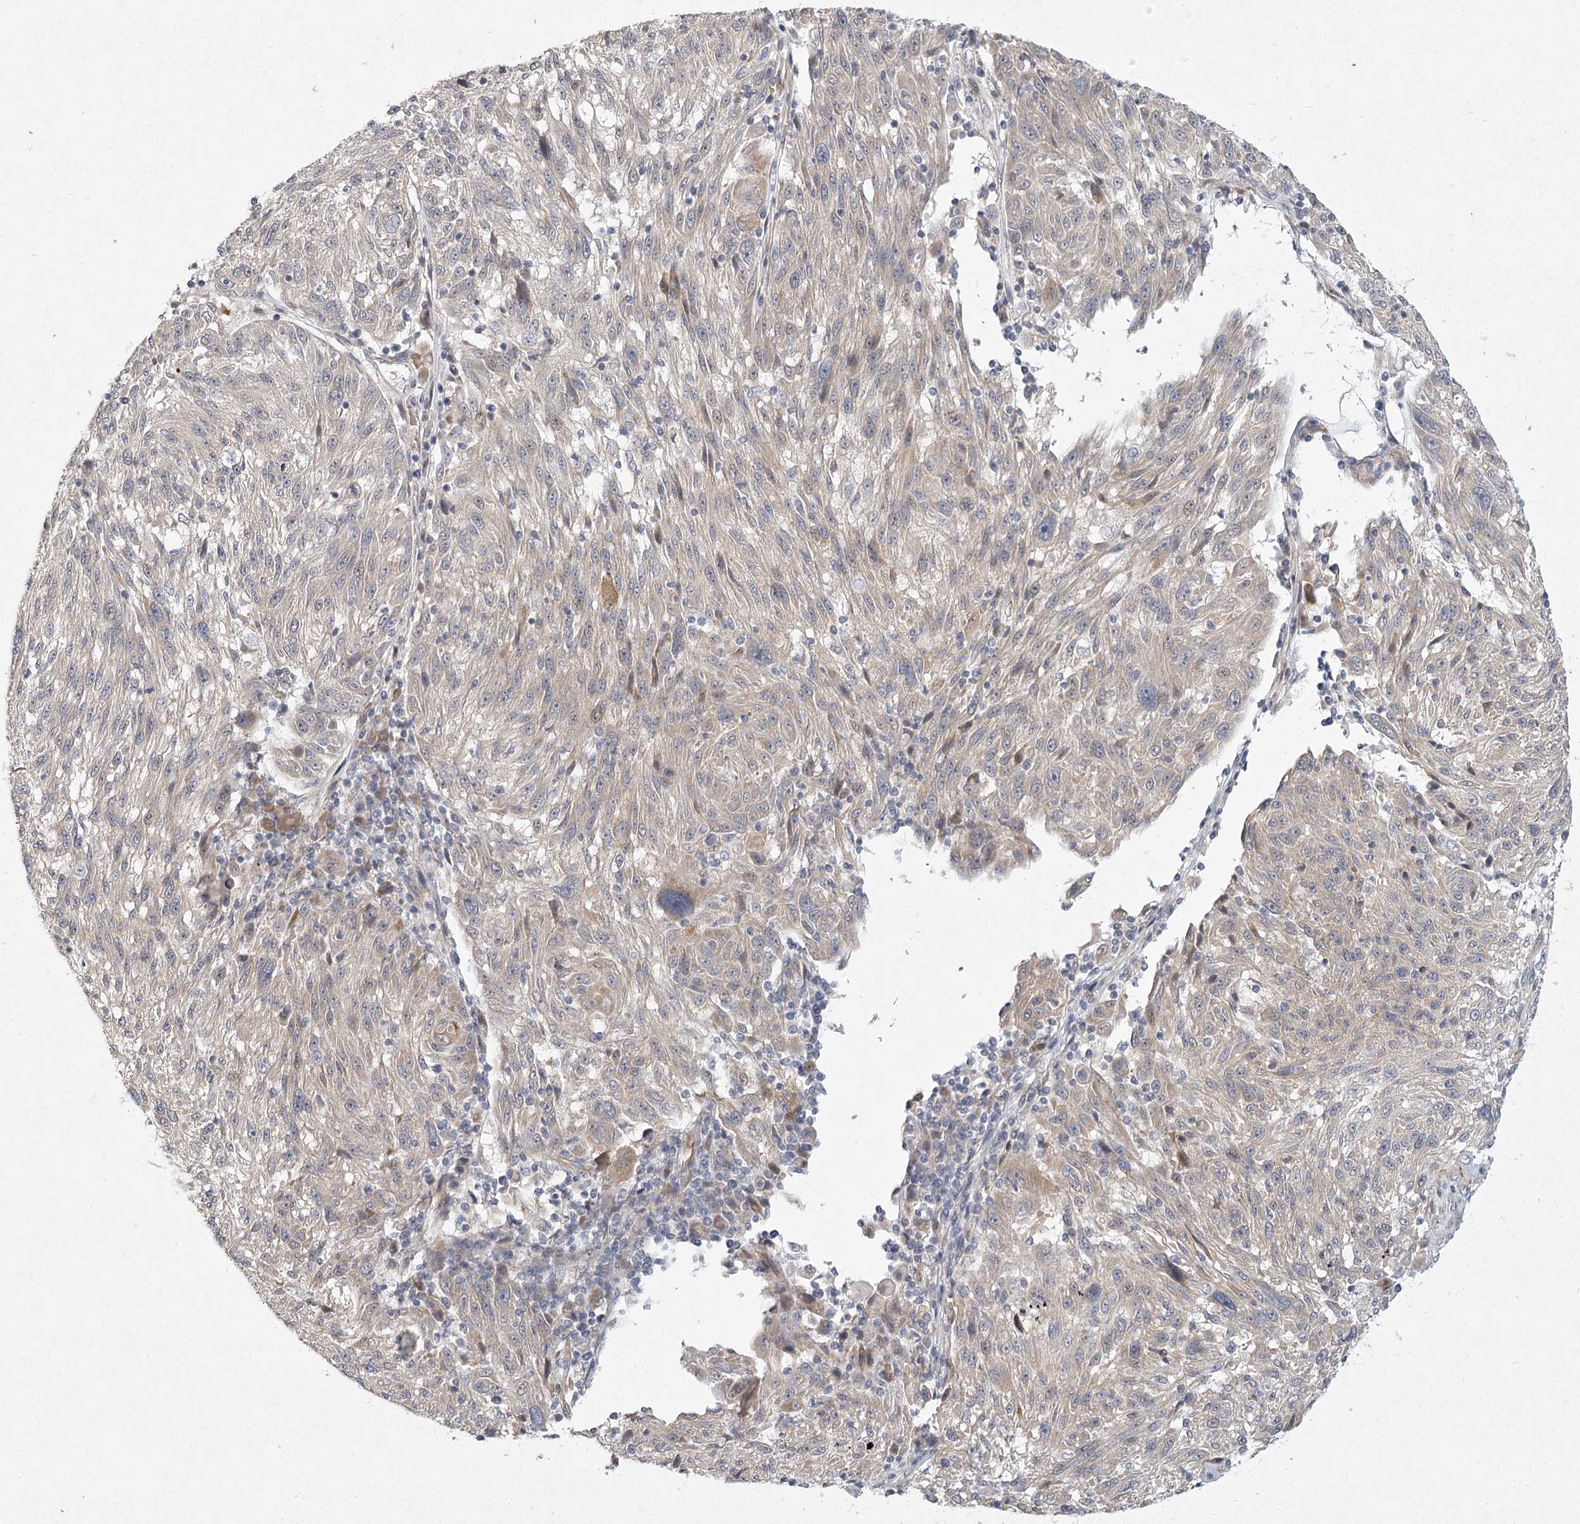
{"staining": {"intensity": "weak", "quantity": "<25%", "location": "cytoplasmic/membranous"}, "tissue": "melanoma", "cell_type": "Tumor cells", "image_type": "cancer", "snomed": [{"axis": "morphology", "description": "Malignant melanoma, NOS"}, {"axis": "topography", "description": "Skin"}], "caption": "Human melanoma stained for a protein using immunohistochemistry displays no expression in tumor cells.", "gene": "MEPE", "patient": {"sex": "male", "age": 53}}